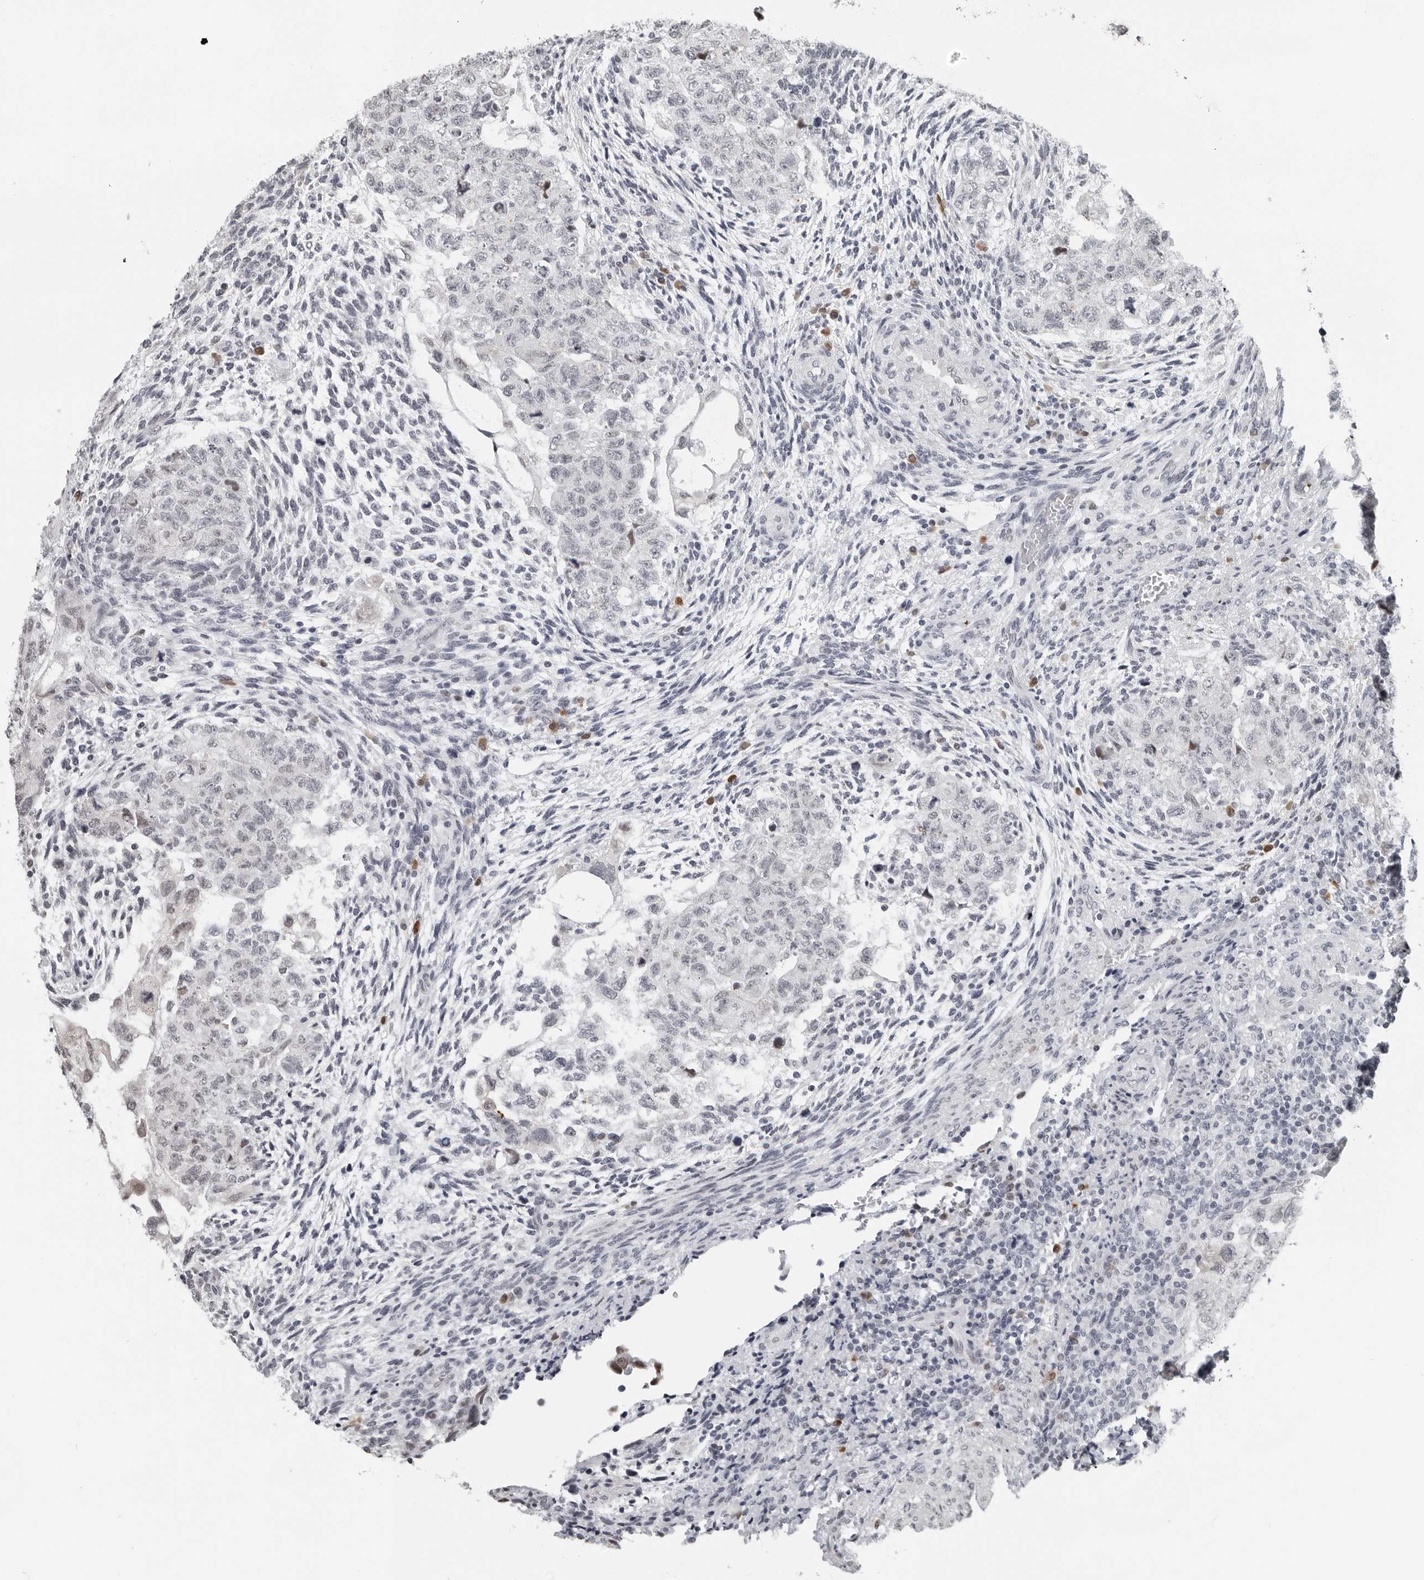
{"staining": {"intensity": "negative", "quantity": "none", "location": "none"}, "tissue": "testis cancer", "cell_type": "Tumor cells", "image_type": "cancer", "snomed": [{"axis": "morphology", "description": "Normal tissue, NOS"}, {"axis": "morphology", "description": "Carcinoma, Embryonal, NOS"}, {"axis": "topography", "description": "Testis"}], "caption": "The photomicrograph demonstrates no staining of tumor cells in testis cancer (embryonal carcinoma). (DAB IHC with hematoxylin counter stain).", "gene": "PPP1R42", "patient": {"sex": "male", "age": 36}}